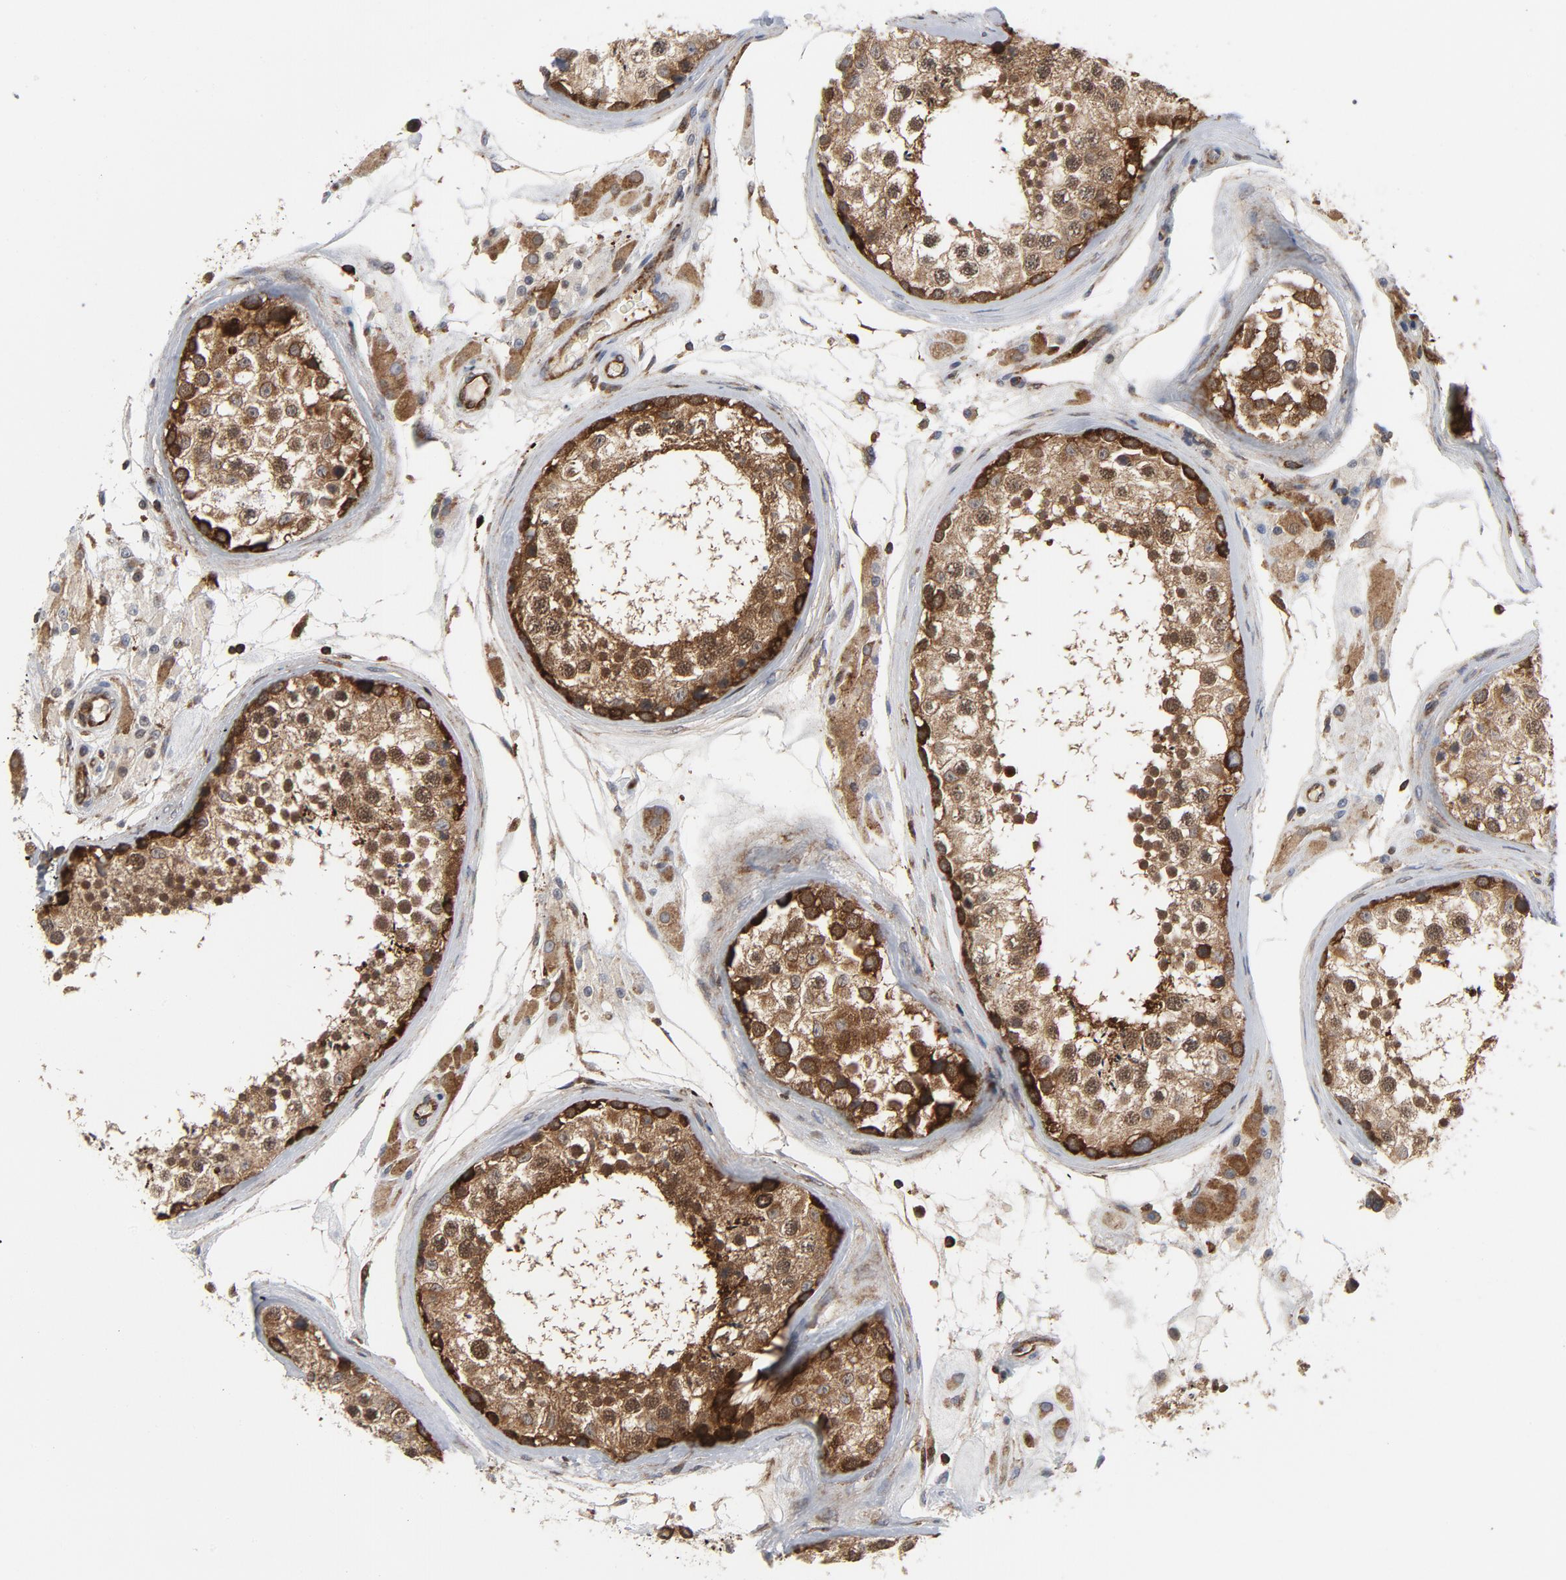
{"staining": {"intensity": "strong", "quantity": ">75%", "location": "cytoplasmic/membranous,nuclear"}, "tissue": "testis", "cell_type": "Cells in seminiferous ducts", "image_type": "normal", "snomed": [{"axis": "morphology", "description": "Normal tissue, NOS"}, {"axis": "topography", "description": "Testis"}], "caption": "Strong cytoplasmic/membranous,nuclear expression for a protein is identified in approximately >75% of cells in seminiferous ducts of normal testis using immunohistochemistry.", "gene": "YES1", "patient": {"sex": "male", "age": 46}}